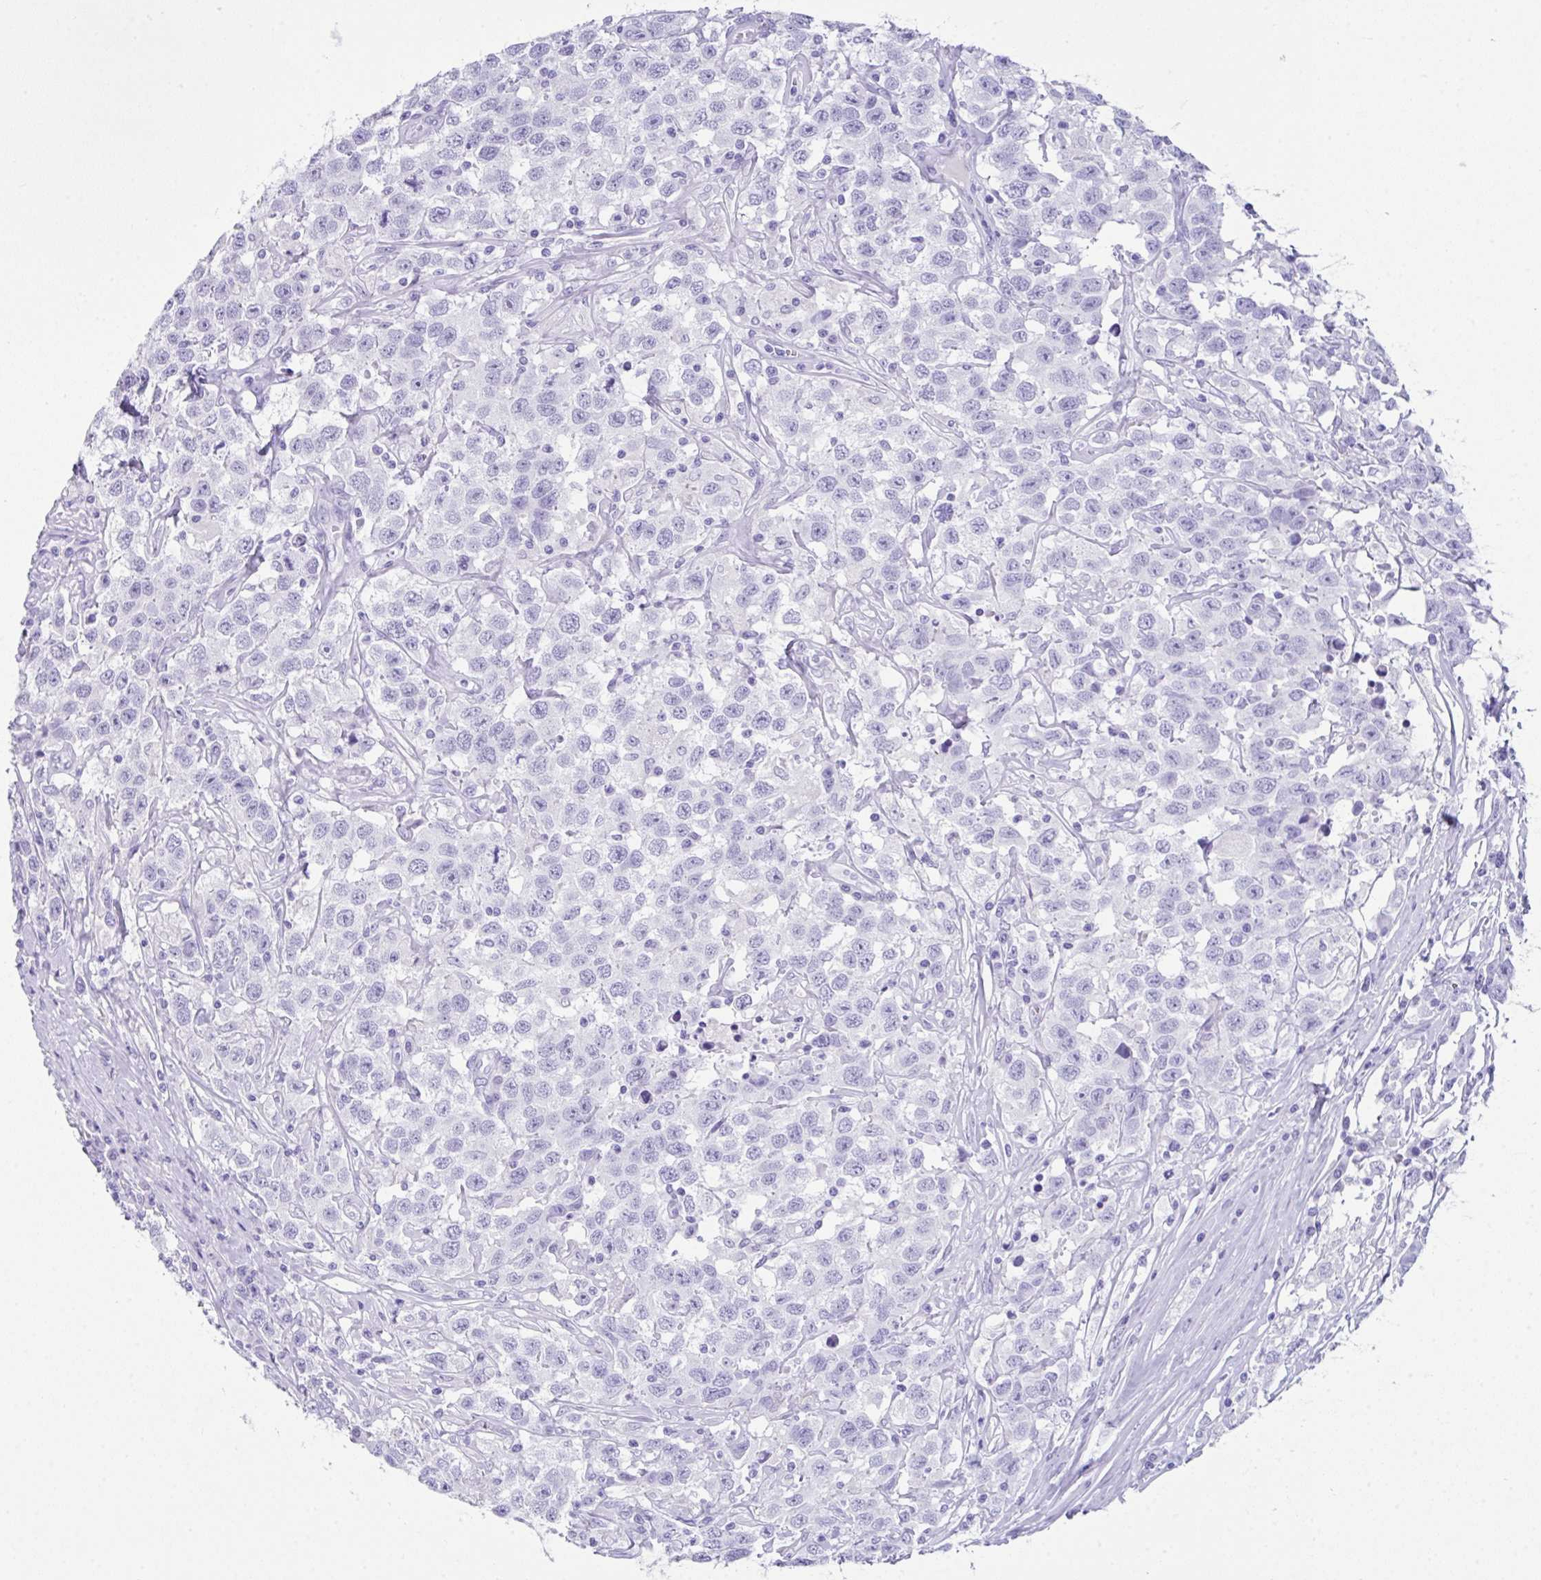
{"staining": {"intensity": "negative", "quantity": "none", "location": "none"}, "tissue": "testis cancer", "cell_type": "Tumor cells", "image_type": "cancer", "snomed": [{"axis": "morphology", "description": "Seminoma, NOS"}, {"axis": "topography", "description": "Testis"}], "caption": "Protein analysis of testis cancer (seminoma) reveals no significant expression in tumor cells.", "gene": "LGALS4", "patient": {"sex": "male", "age": 41}}